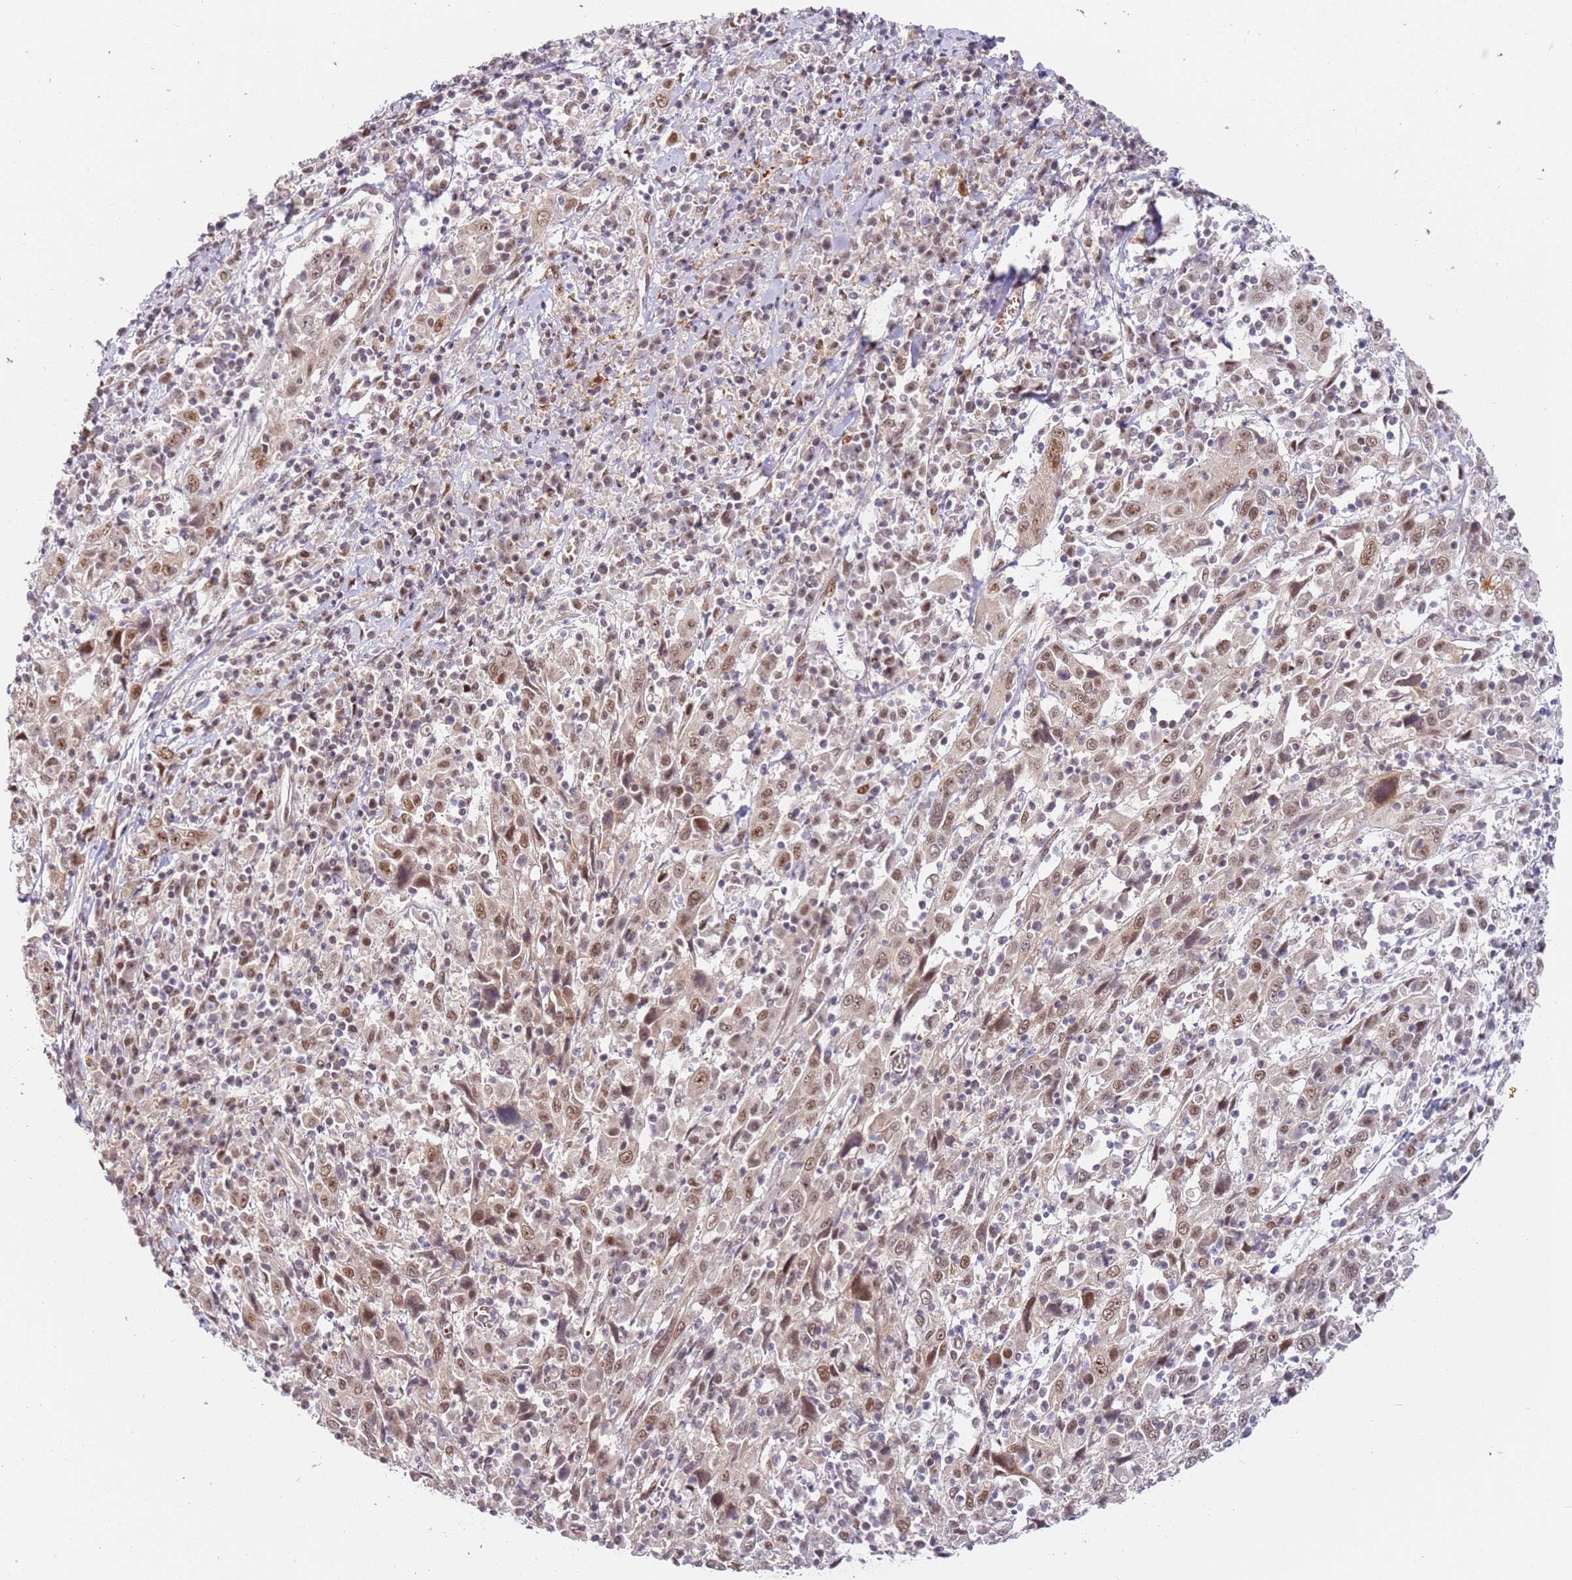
{"staining": {"intensity": "moderate", "quantity": ">75%", "location": "nuclear"}, "tissue": "cervical cancer", "cell_type": "Tumor cells", "image_type": "cancer", "snomed": [{"axis": "morphology", "description": "Squamous cell carcinoma, NOS"}, {"axis": "topography", "description": "Cervix"}], "caption": "Brown immunohistochemical staining in human cervical cancer (squamous cell carcinoma) reveals moderate nuclear expression in approximately >75% of tumor cells.", "gene": "LGALSL", "patient": {"sex": "female", "age": 46}}